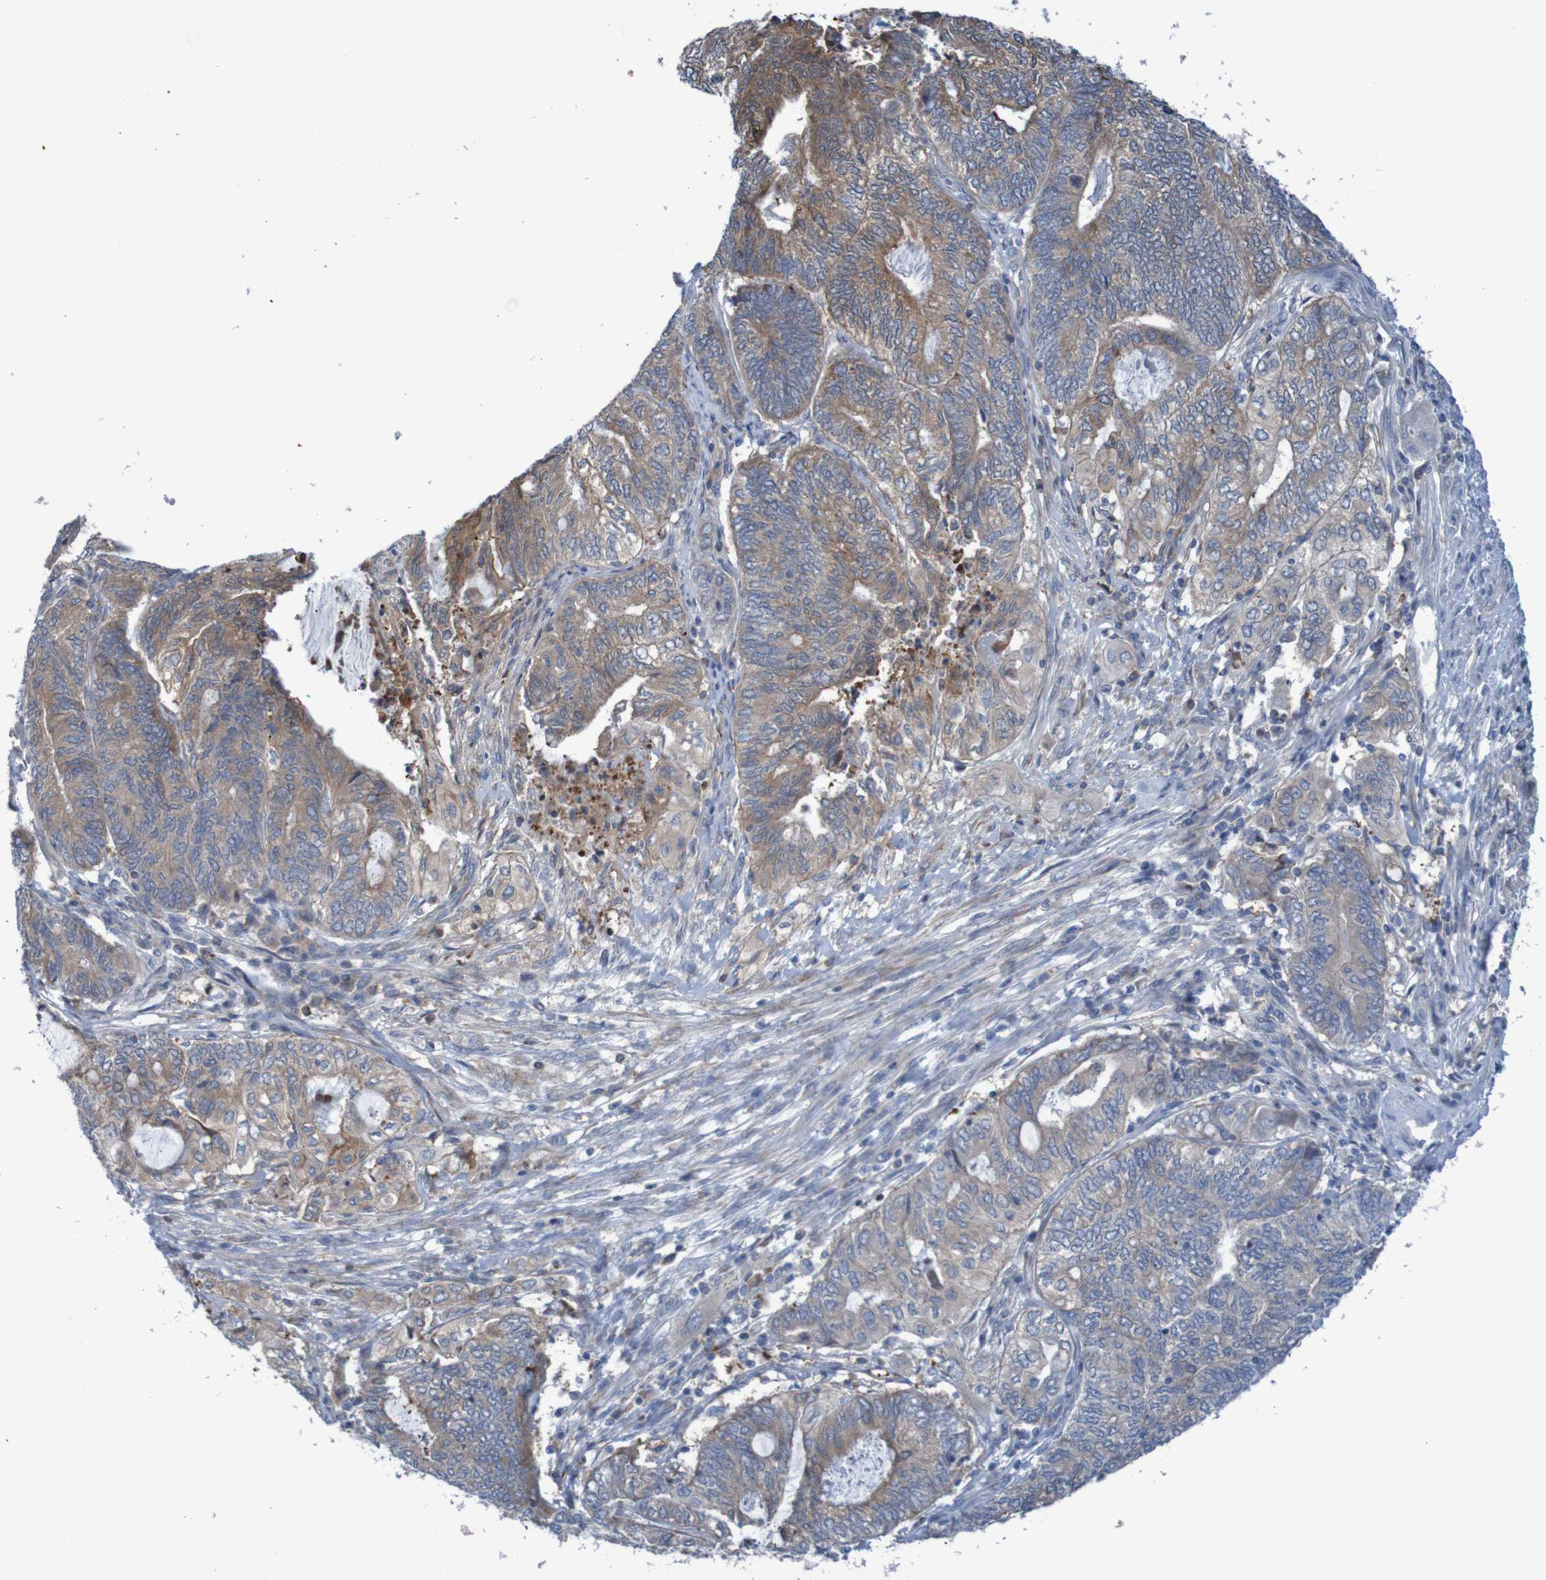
{"staining": {"intensity": "strong", "quantity": "25%-75%", "location": "cytoplasmic/membranous"}, "tissue": "endometrial cancer", "cell_type": "Tumor cells", "image_type": "cancer", "snomed": [{"axis": "morphology", "description": "Adenocarcinoma, NOS"}, {"axis": "topography", "description": "Uterus"}, {"axis": "topography", "description": "Endometrium"}], "caption": "The image displays immunohistochemical staining of endometrial cancer (adenocarcinoma). There is strong cytoplasmic/membranous expression is appreciated in approximately 25%-75% of tumor cells. Nuclei are stained in blue.", "gene": "ANGPT4", "patient": {"sex": "female", "age": 70}}